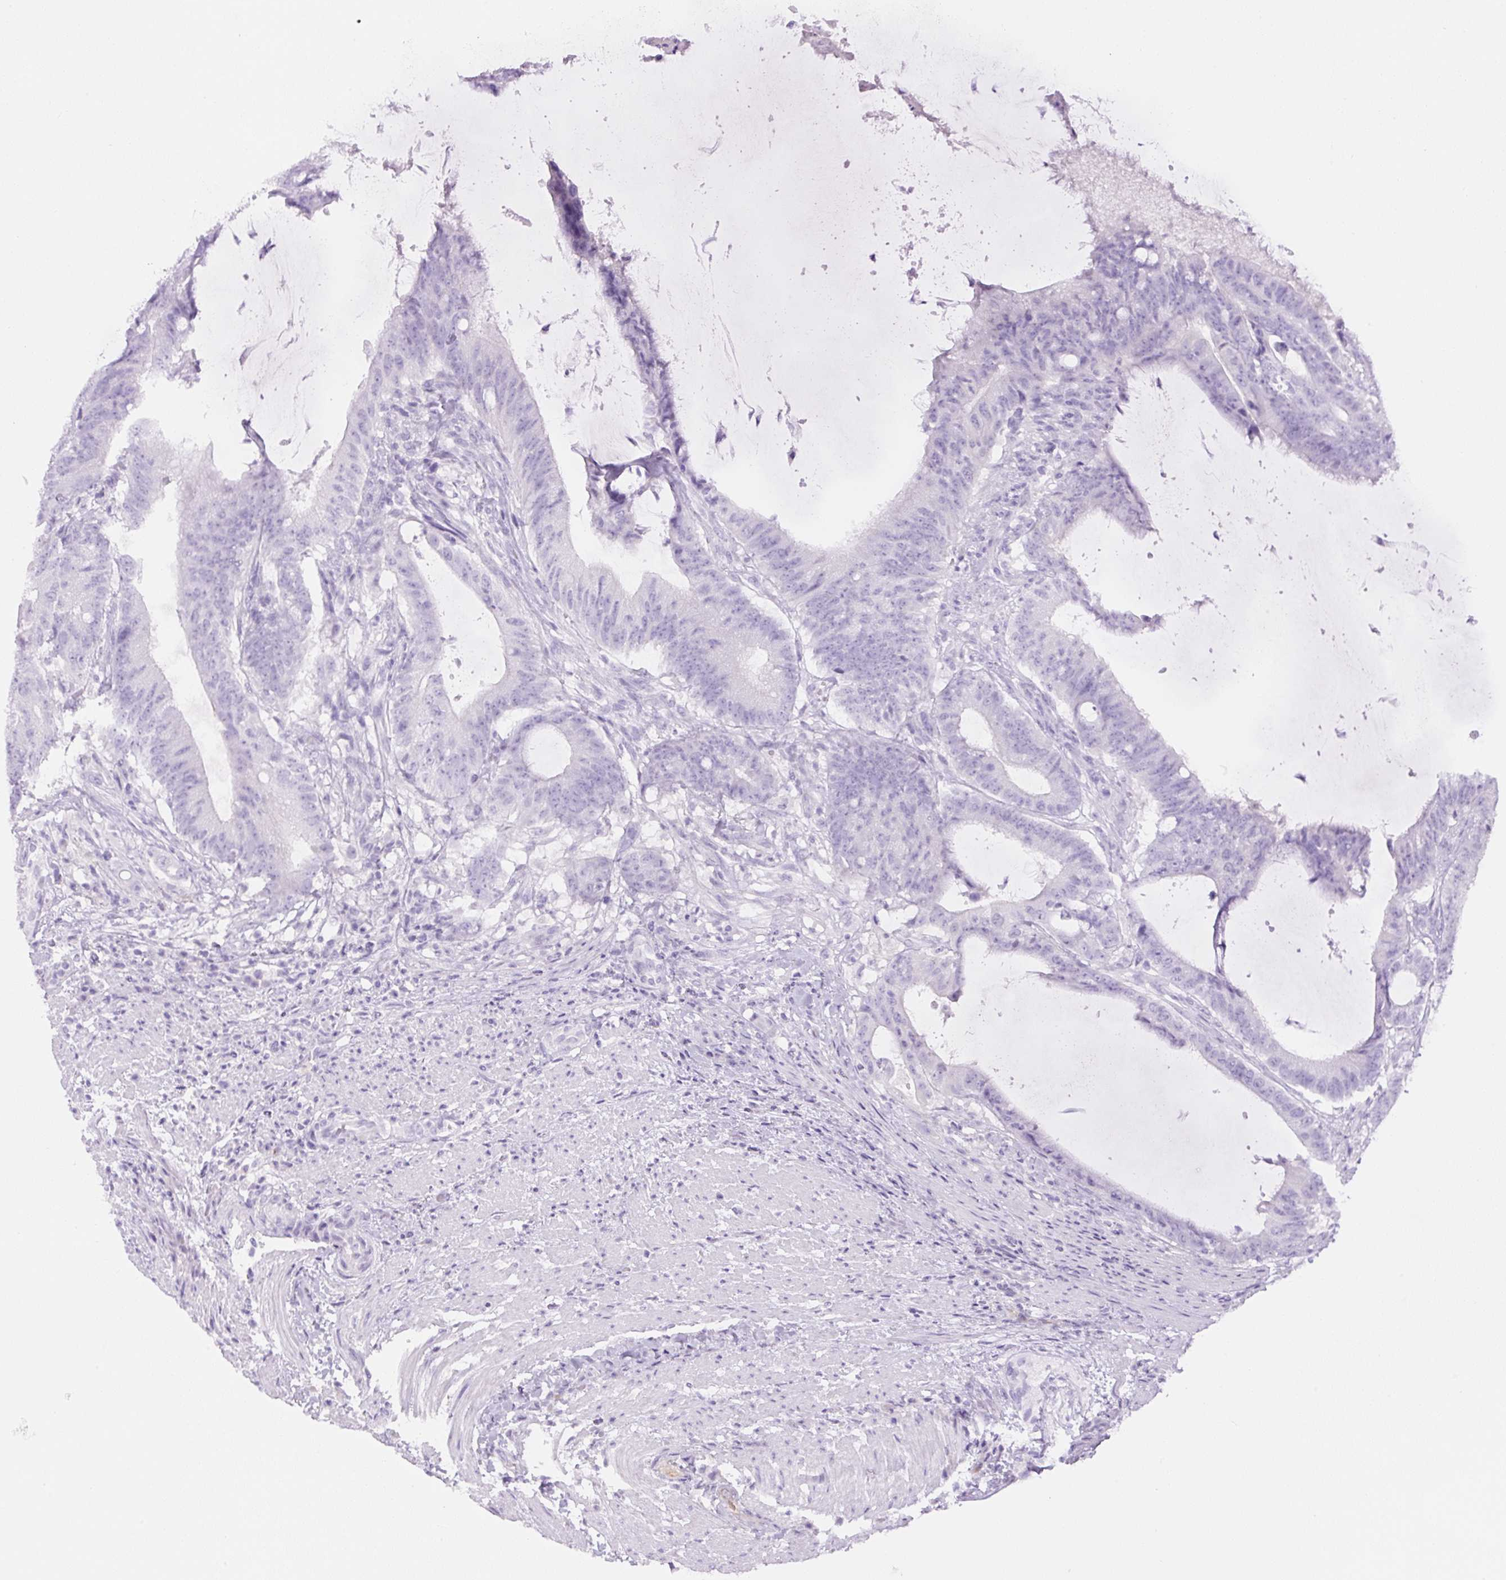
{"staining": {"intensity": "negative", "quantity": "none", "location": "none"}, "tissue": "colorectal cancer", "cell_type": "Tumor cells", "image_type": "cancer", "snomed": [{"axis": "morphology", "description": "Adenocarcinoma, NOS"}, {"axis": "topography", "description": "Colon"}], "caption": "DAB immunohistochemical staining of human colorectal adenocarcinoma displays no significant expression in tumor cells.", "gene": "RSPO4", "patient": {"sex": "female", "age": 43}}